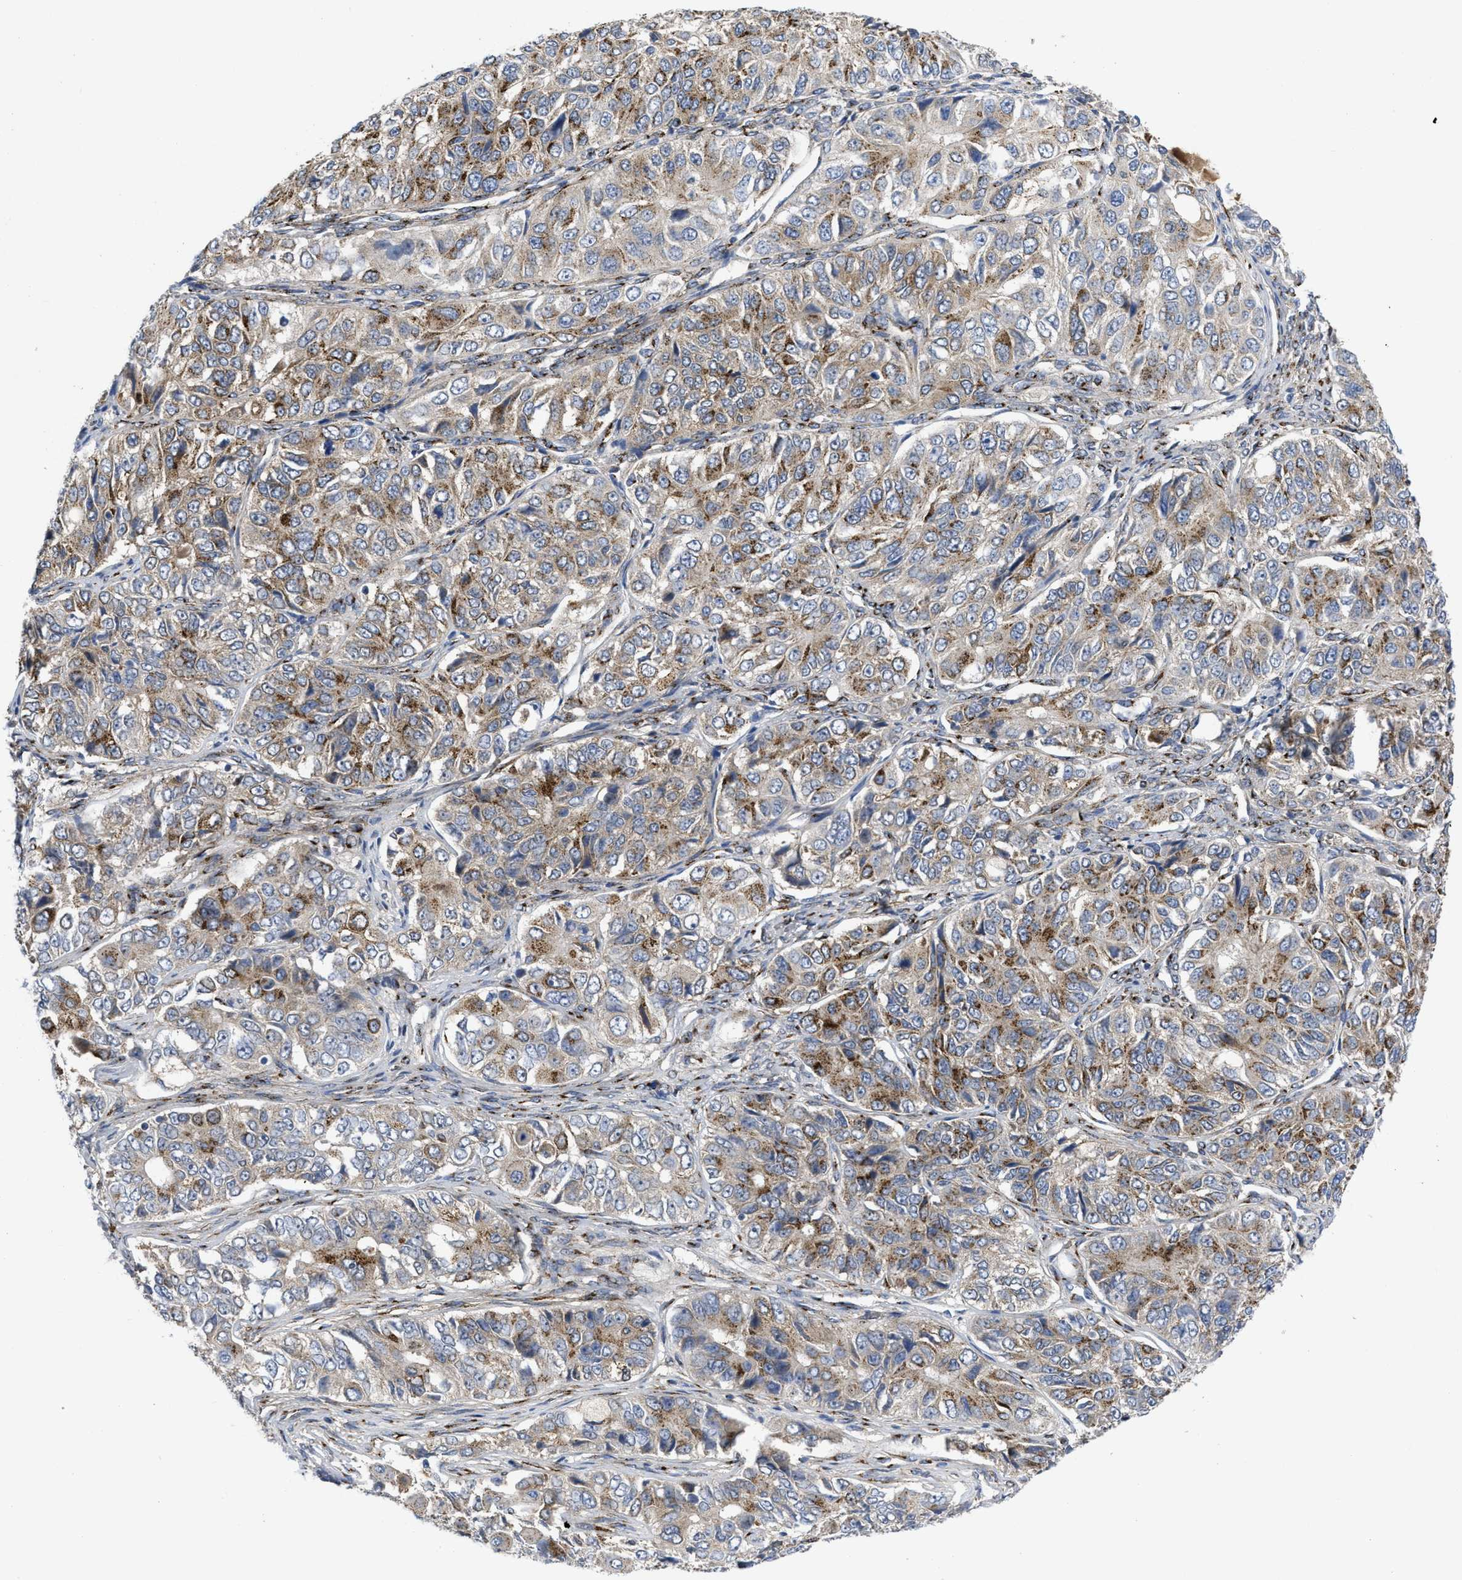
{"staining": {"intensity": "moderate", "quantity": ">75%", "location": "cytoplasmic/membranous"}, "tissue": "ovarian cancer", "cell_type": "Tumor cells", "image_type": "cancer", "snomed": [{"axis": "morphology", "description": "Carcinoma, endometroid"}, {"axis": "topography", "description": "Ovary"}], "caption": "Ovarian cancer (endometroid carcinoma) was stained to show a protein in brown. There is medium levels of moderate cytoplasmic/membranous expression in approximately >75% of tumor cells. (IHC, brightfield microscopy, high magnification).", "gene": "ZNF70", "patient": {"sex": "female", "age": 51}}